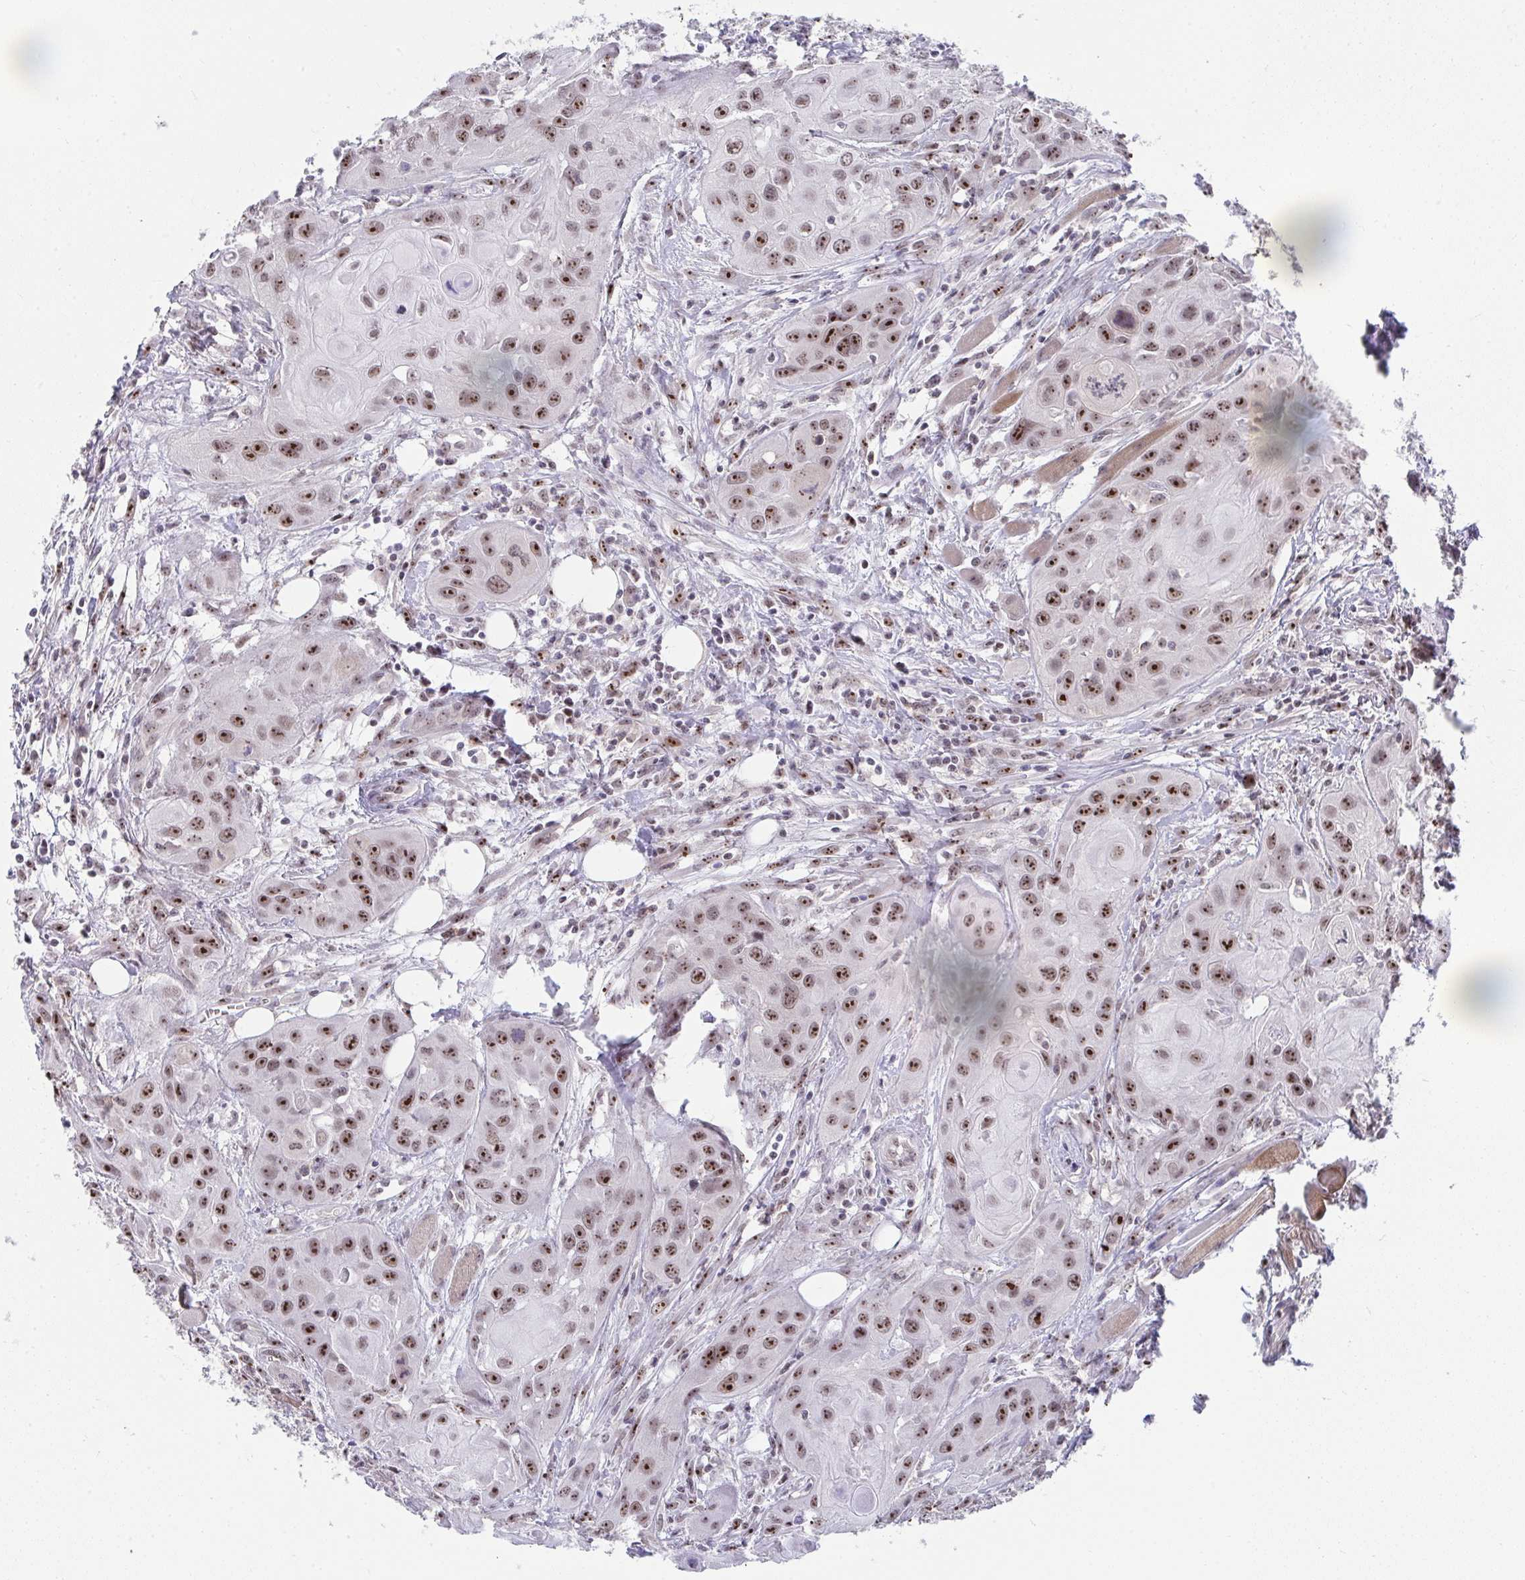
{"staining": {"intensity": "moderate", "quantity": ">75%", "location": "nuclear"}, "tissue": "head and neck cancer", "cell_type": "Tumor cells", "image_type": "cancer", "snomed": [{"axis": "morphology", "description": "Squamous cell carcinoma, NOS"}, {"axis": "topography", "description": "Oral tissue"}, {"axis": "topography", "description": "Head-Neck"}], "caption": "Head and neck cancer (squamous cell carcinoma) stained with a protein marker displays moderate staining in tumor cells.", "gene": "HIRA", "patient": {"sex": "male", "age": 58}}